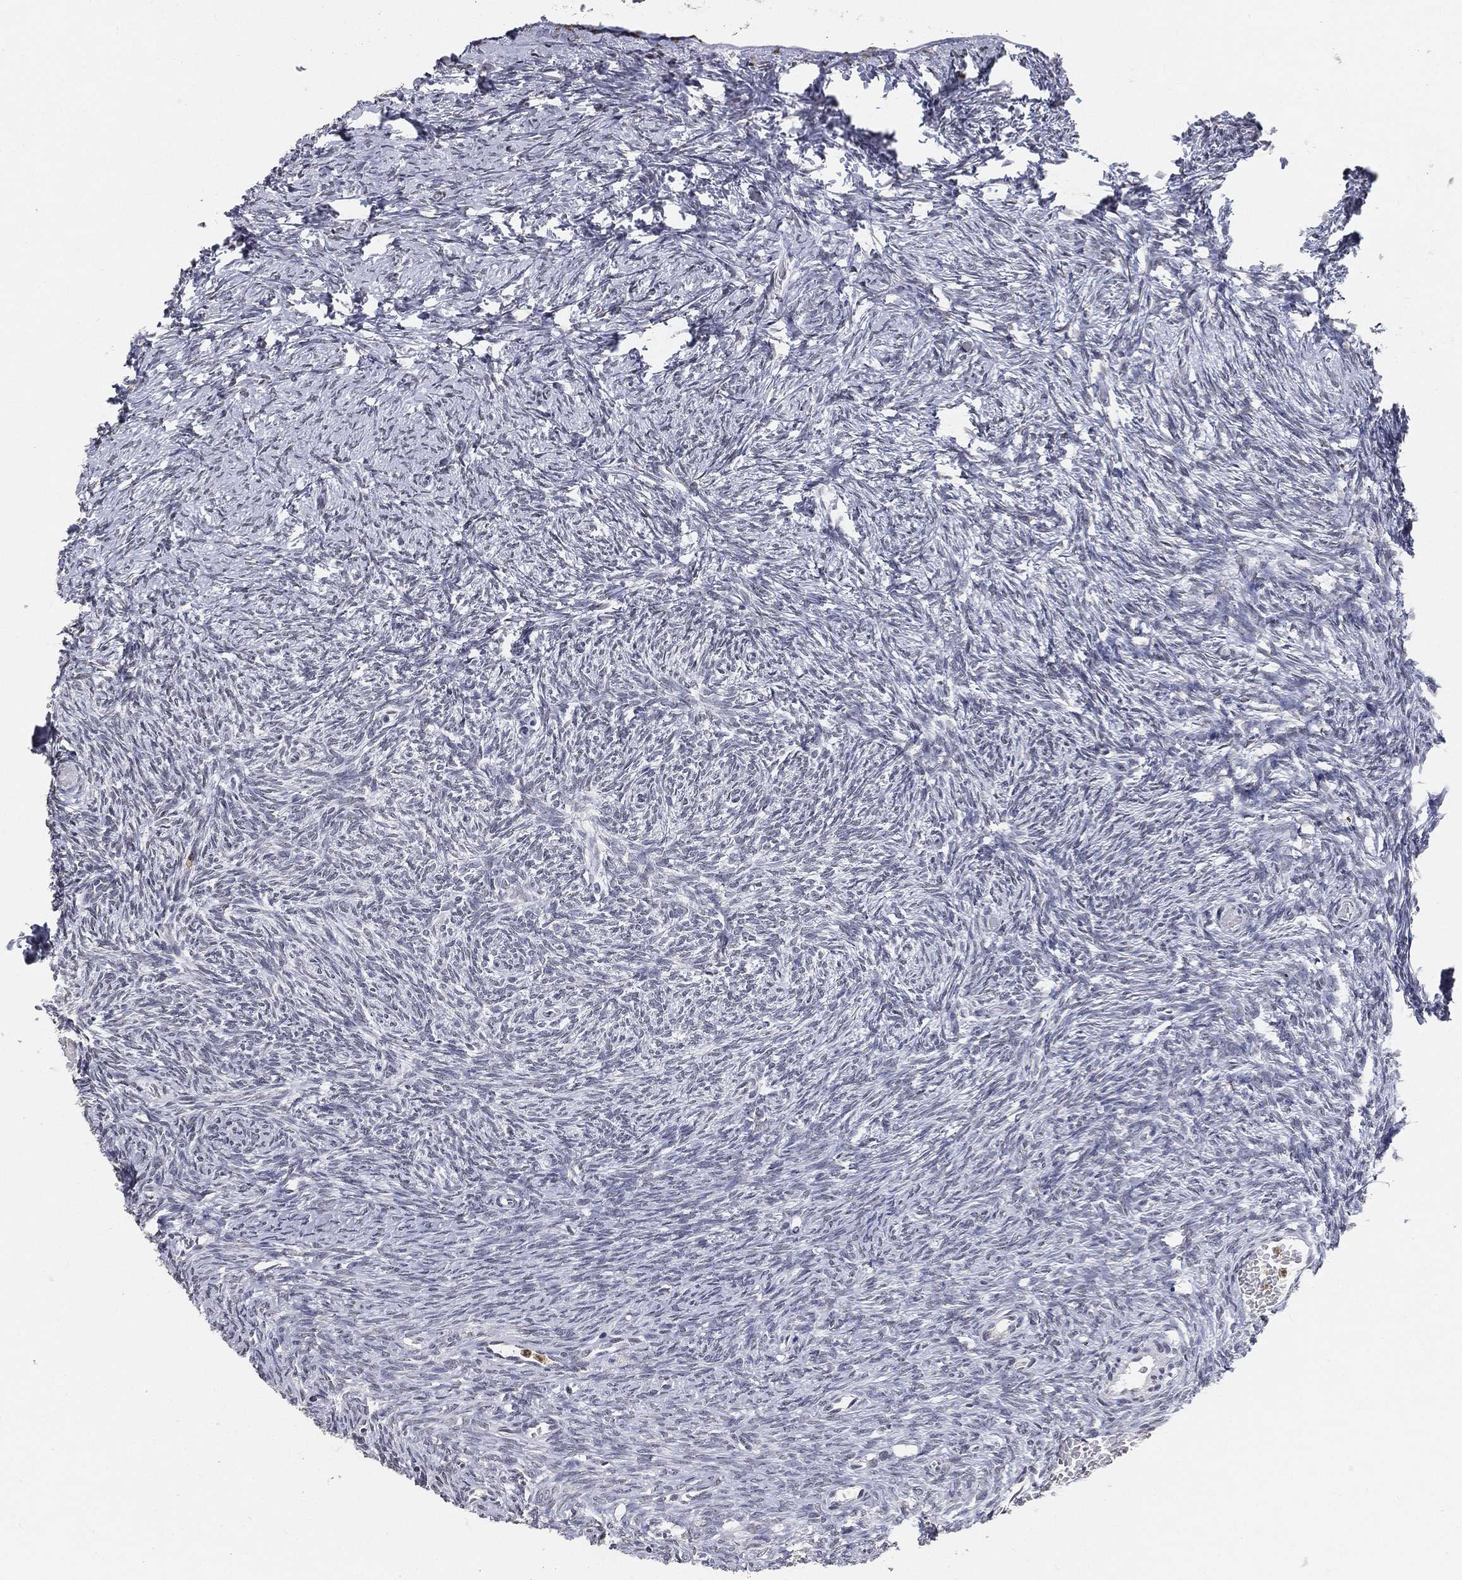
{"staining": {"intensity": "negative", "quantity": "none", "location": "none"}, "tissue": "ovary", "cell_type": "Follicle cells", "image_type": "normal", "snomed": [{"axis": "morphology", "description": "Normal tissue, NOS"}, {"axis": "topography", "description": "Ovary"}], "caption": "A photomicrograph of ovary stained for a protein displays no brown staining in follicle cells.", "gene": "ARG1", "patient": {"sex": "female", "age": 39}}